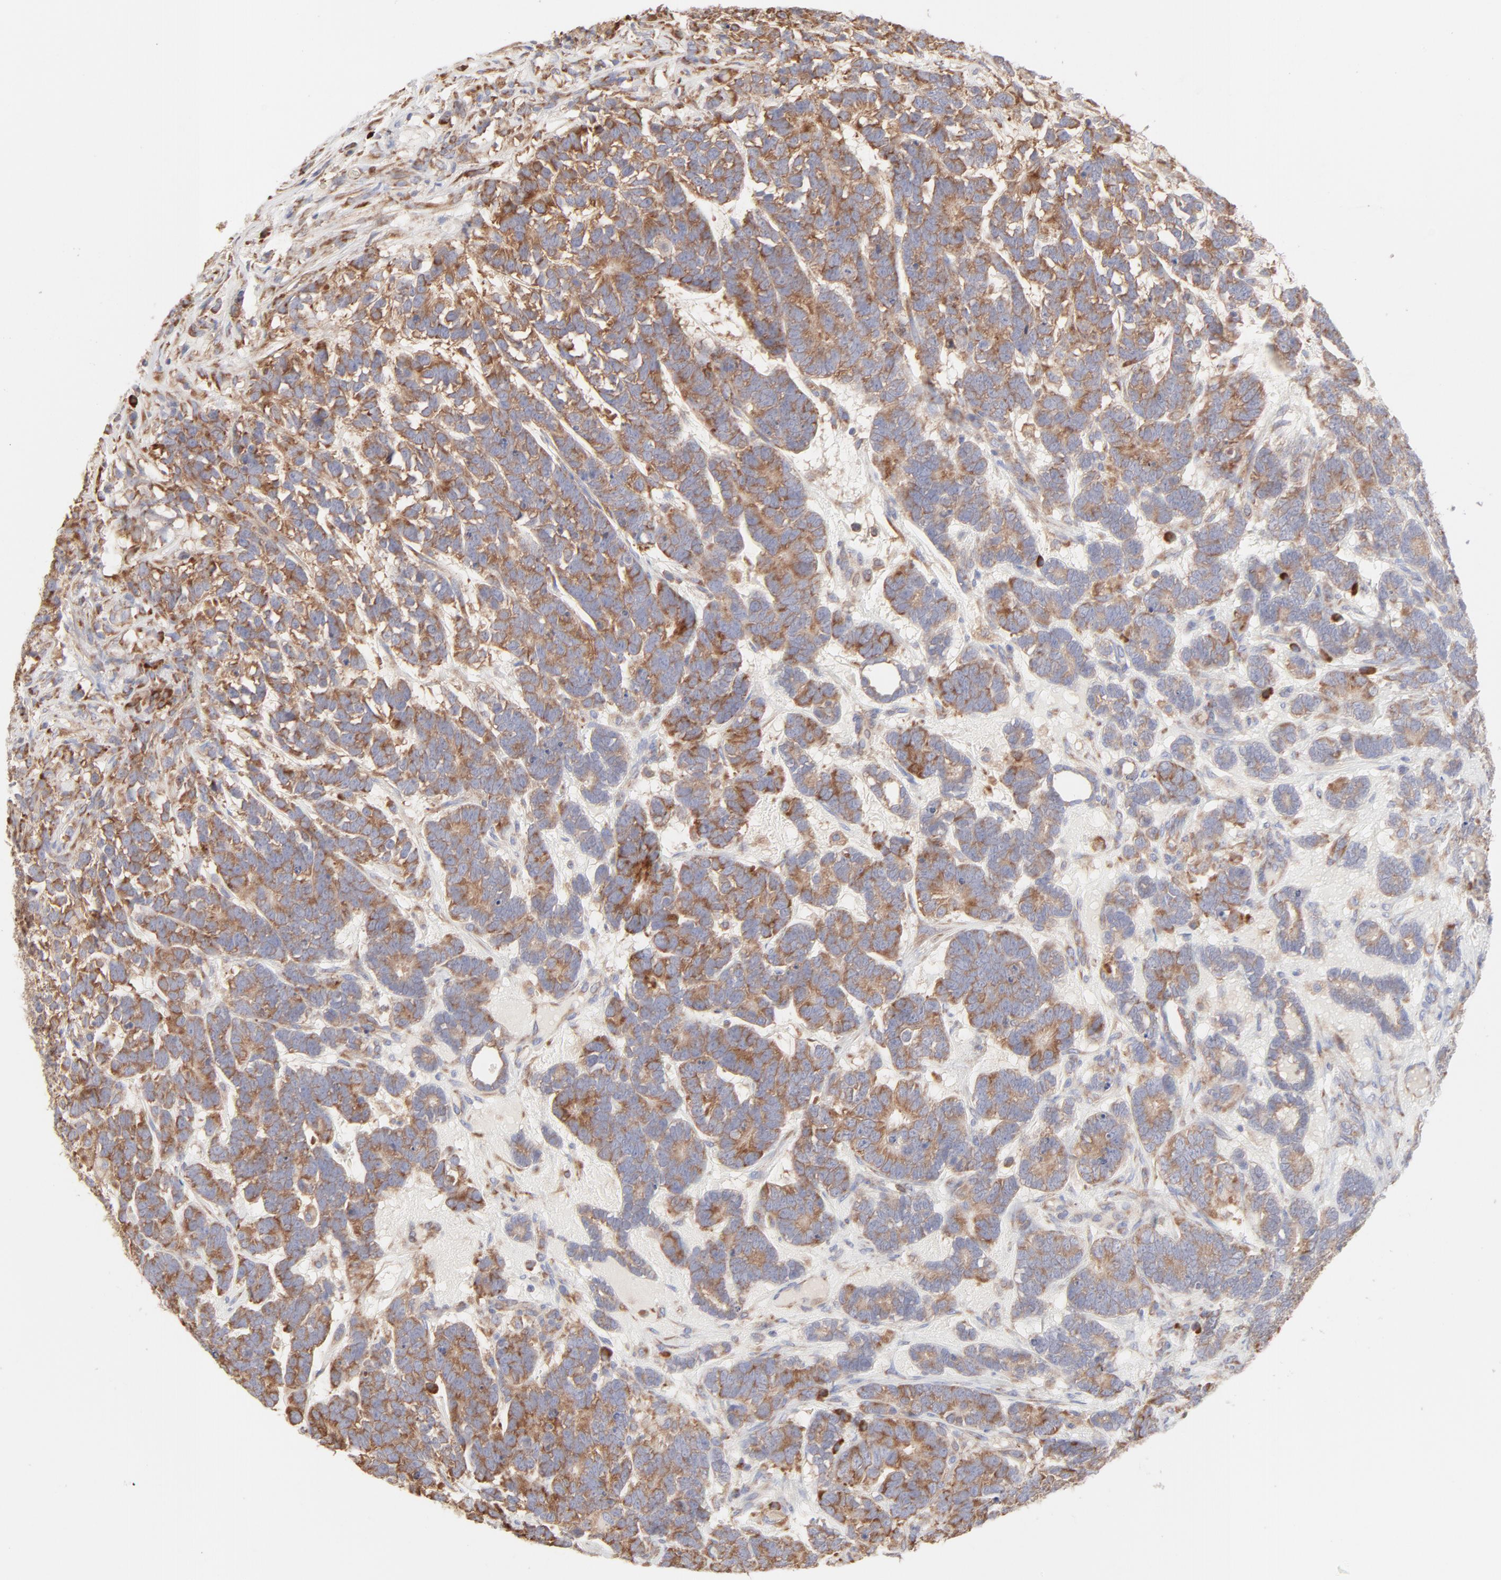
{"staining": {"intensity": "moderate", "quantity": ">75%", "location": "cytoplasmic/membranous"}, "tissue": "testis cancer", "cell_type": "Tumor cells", "image_type": "cancer", "snomed": [{"axis": "morphology", "description": "Carcinoma, Embryonal, NOS"}, {"axis": "topography", "description": "Testis"}], "caption": "The micrograph reveals staining of embryonal carcinoma (testis), revealing moderate cytoplasmic/membranous protein staining (brown color) within tumor cells.", "gene": "RPS21", "patient": {"sex": "male", "age": 26}}